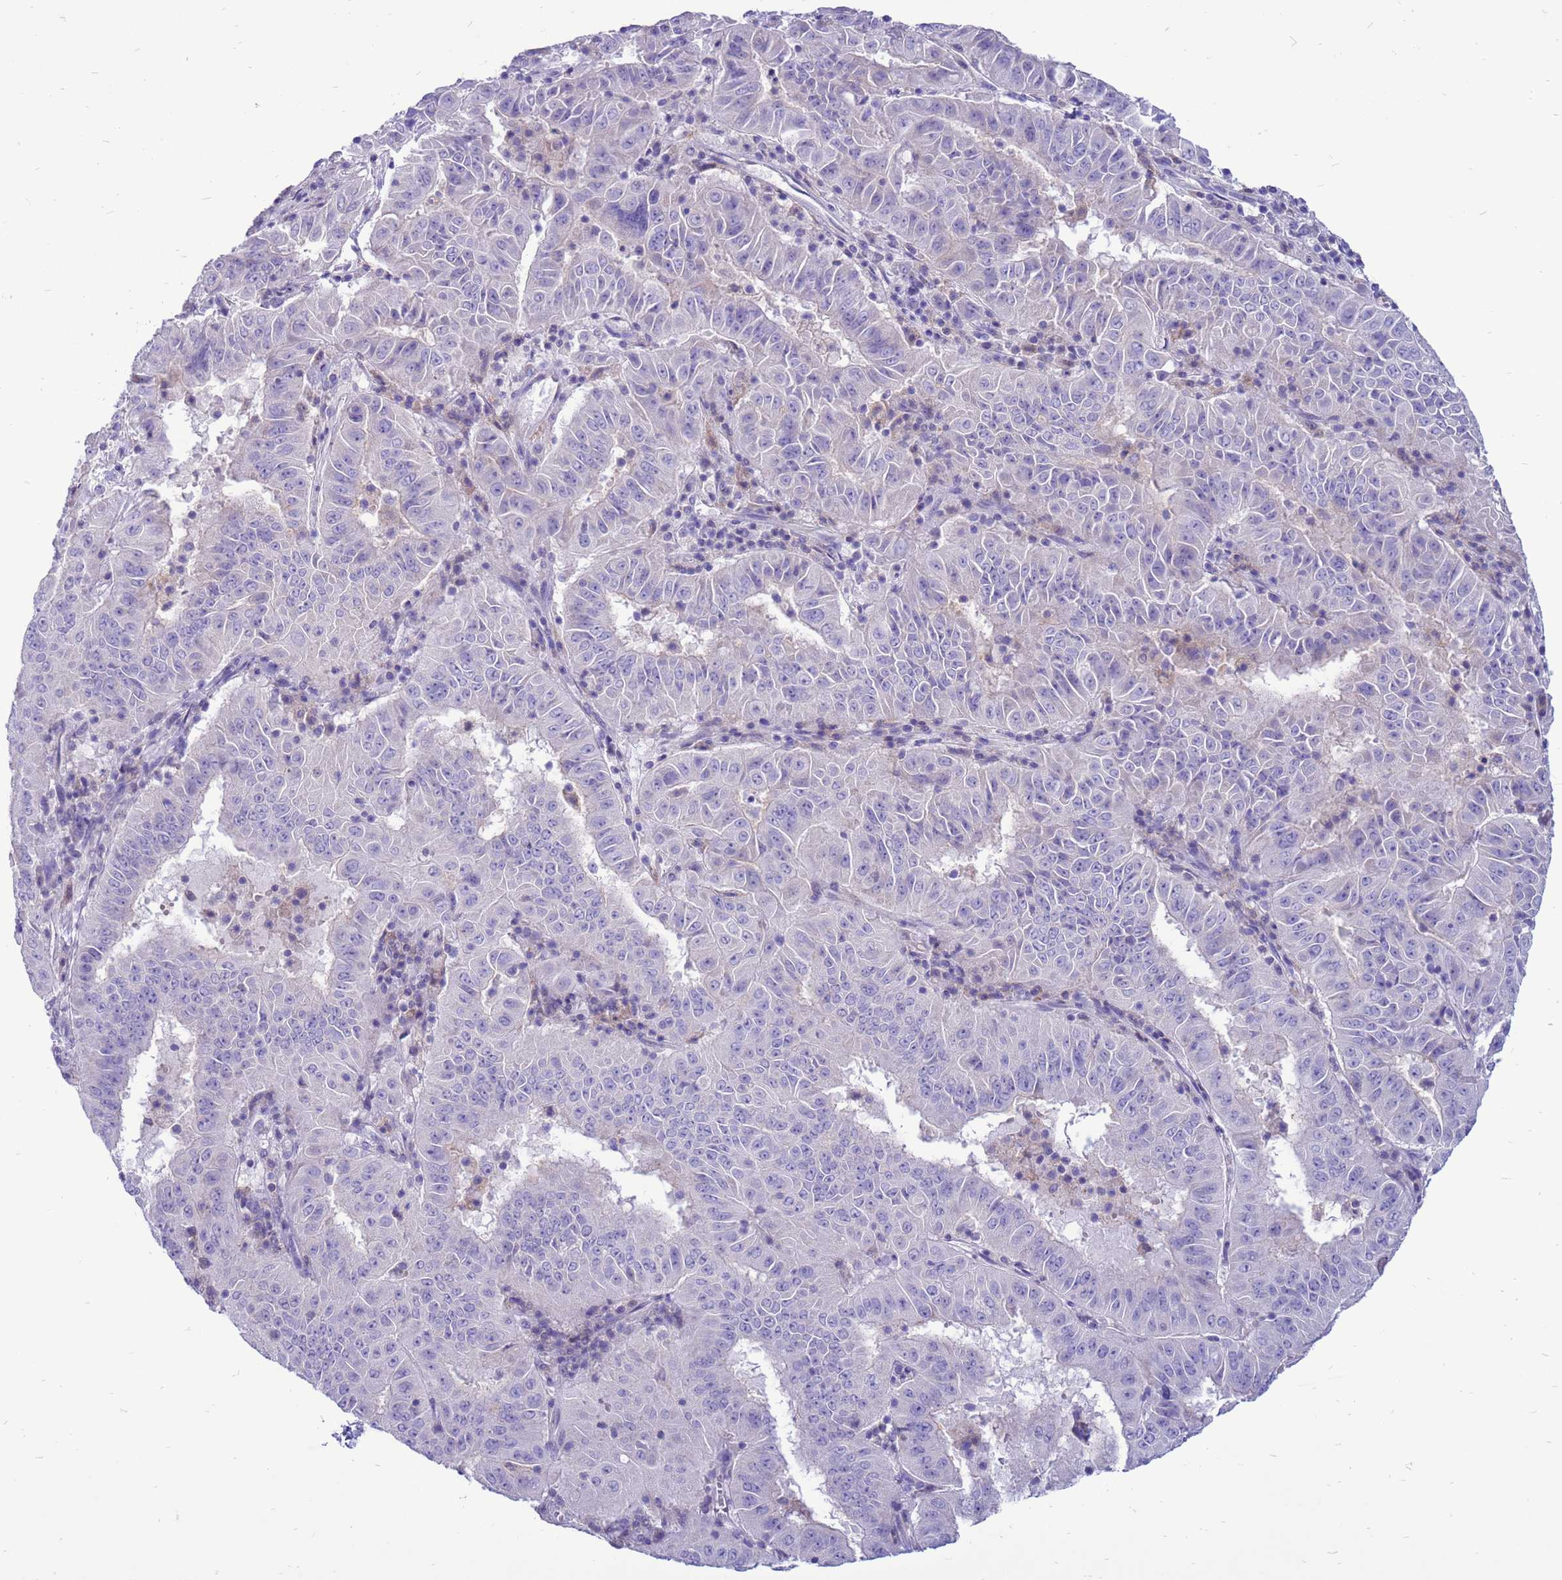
{"staining": {"intensity": "negative", "quantity": "none", "location": "none"}, "tissue": "pancreatic cancer", "cell_type": "Tumor cells", "image_type": "cancer", "snomed": [{"axis": "morphology", "description": "Adenocarcinoma, NOS"}, {"axis": "topography", "description": "Pancreas"}], "caption": "IHC photomicrograph of human pancreatic cancer (adenocarcinoma) stained for a protein (brown), which exhibits no staining in tumor cells. (DAB (3,3'-diaminobenzidine) immunohistochemistry (IHC) visualized using brightfield microscopy, high magnification).", "gene": "PDE10A", "patient": {"sex": "male", "age": 63}}